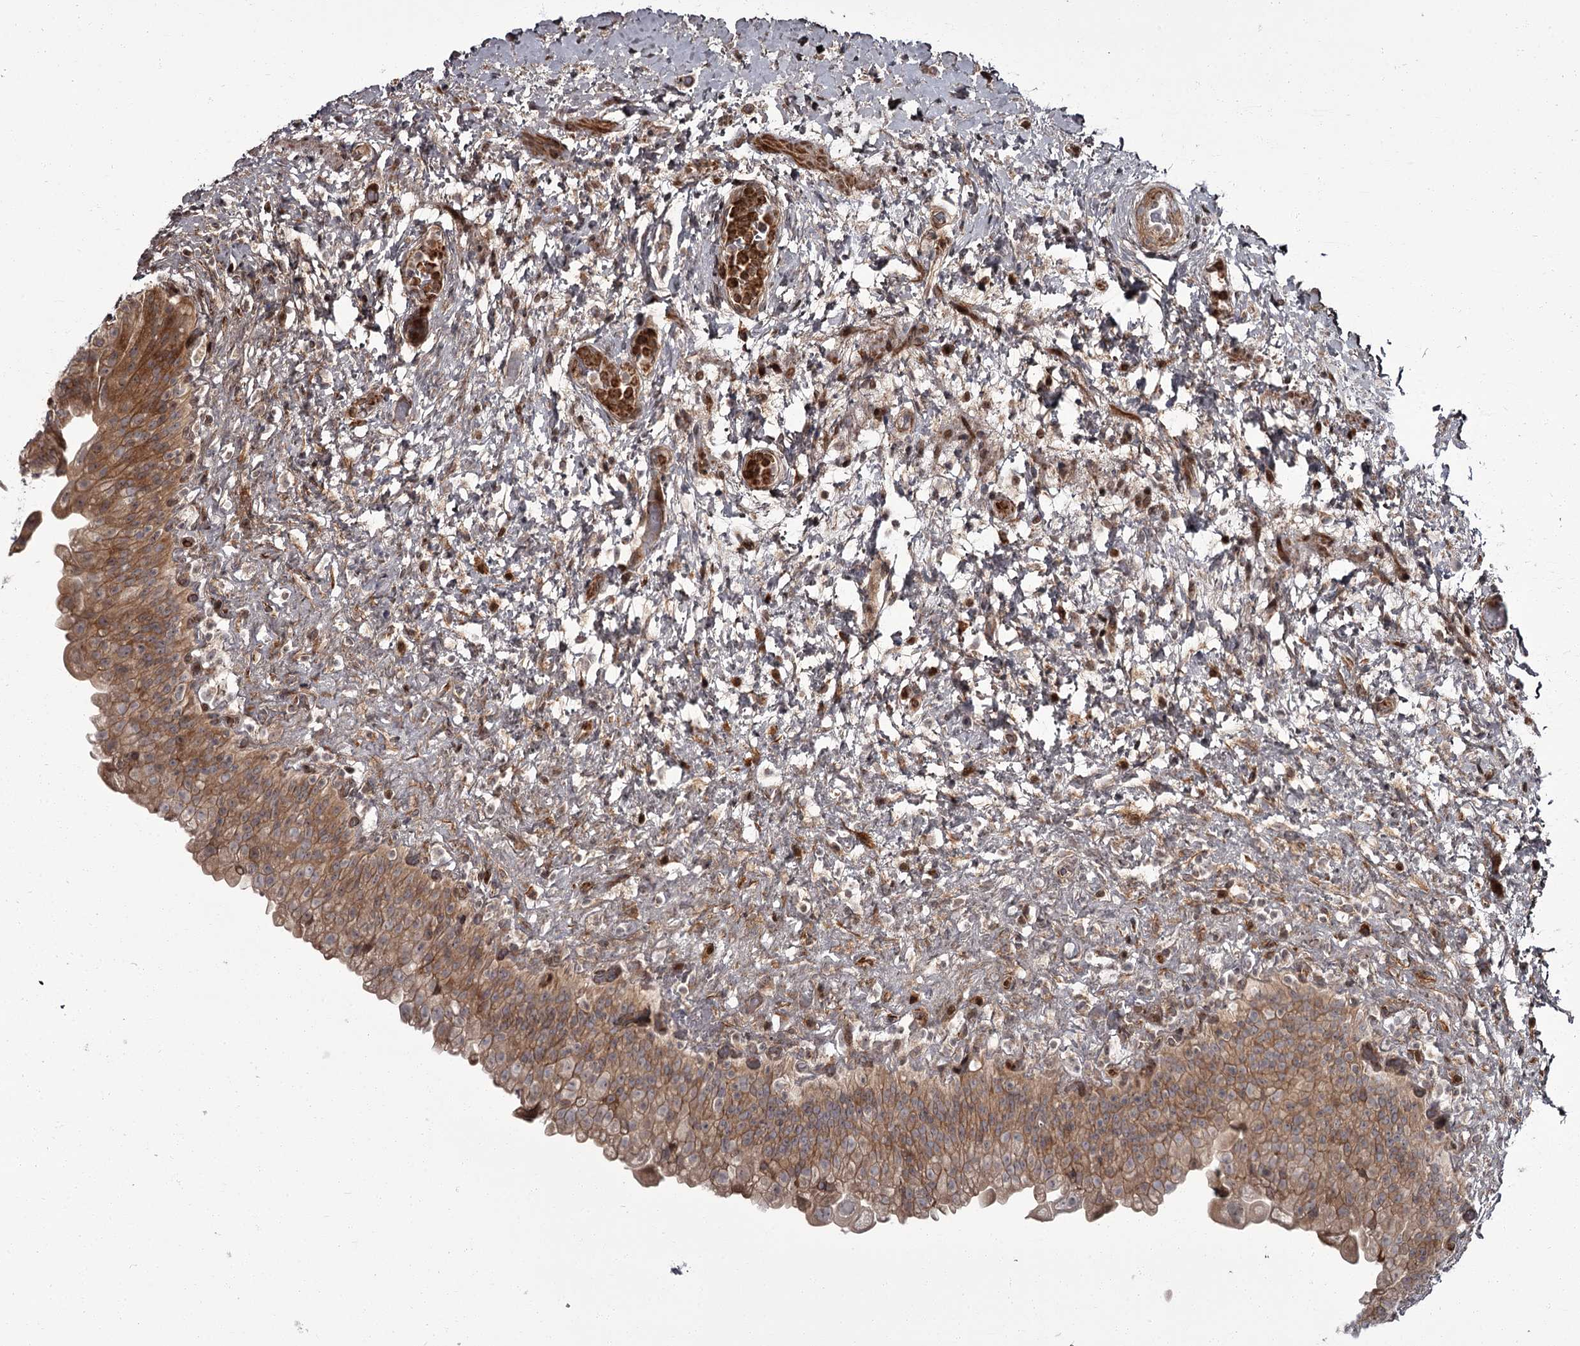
{"staining": {"intensity": "moderate", "quantity": ">75%", "location": "cytoplasmic/membranous"}, "tissue": "urinary bladder", "cell_type": "Urothelial cells", "image_type": "normal", "snomed": [{"axis": "morphology", "description": "Normal tissue, NOS"}, {"axis": "topography", "description": "Urinary bladder"}], "caption": "High-magnification brightfield microscopy of normal urinary bladder stained with DAB (3,3'-diaminobenzidine) (brown) and counterstained with hematoxylin (blue). urothelial cells exhibit moderate cytoplasmic/membranous expression is seen in about>75% of cells. (Stains: DAB (3,3'-diaminobenzidine) in brown, nuclei in blue, Microscopy: brightfield microscopy at high magnification).", "gene": "THAP9", "patient": {"sex": "female", "age": 27}}